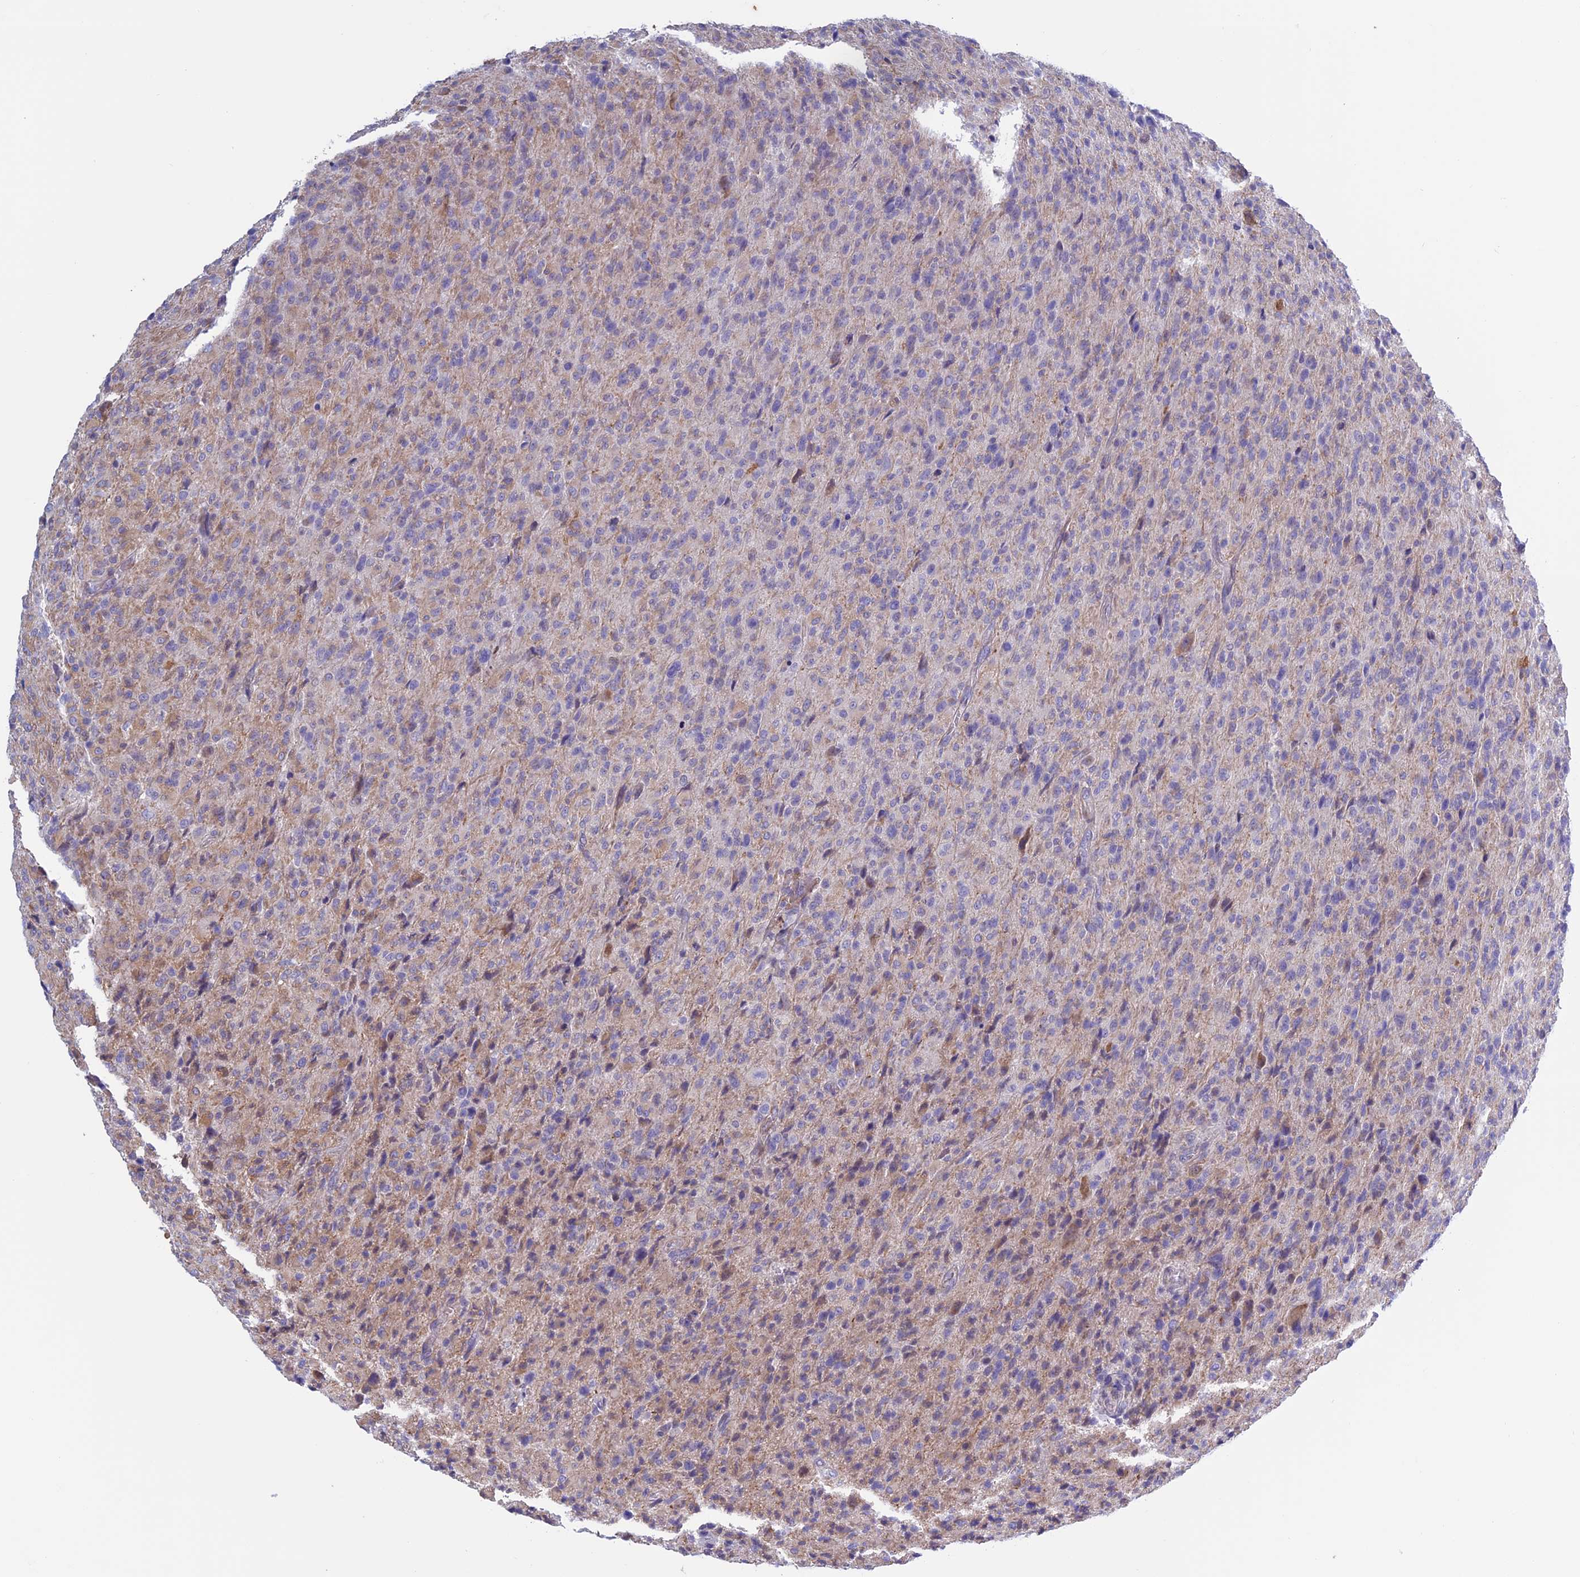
{"staining": {"intensity": "negative", "quantity": "none", "location": "none"}, "tissue": "glioma", "cell_type": "Tumor cells", "image_type": "cancer", "snomed": [{"axis": "morphology", "description": "Glioma, malignant, High grade"}, {"axis": "topography", "description": "Brain"}], "caption": "The histopathology image reveals no staining of tumor cells in malignant glioma (high-grade).", "gene": "BCL2L10", "patient": {"sex": "female", "age": 57}}